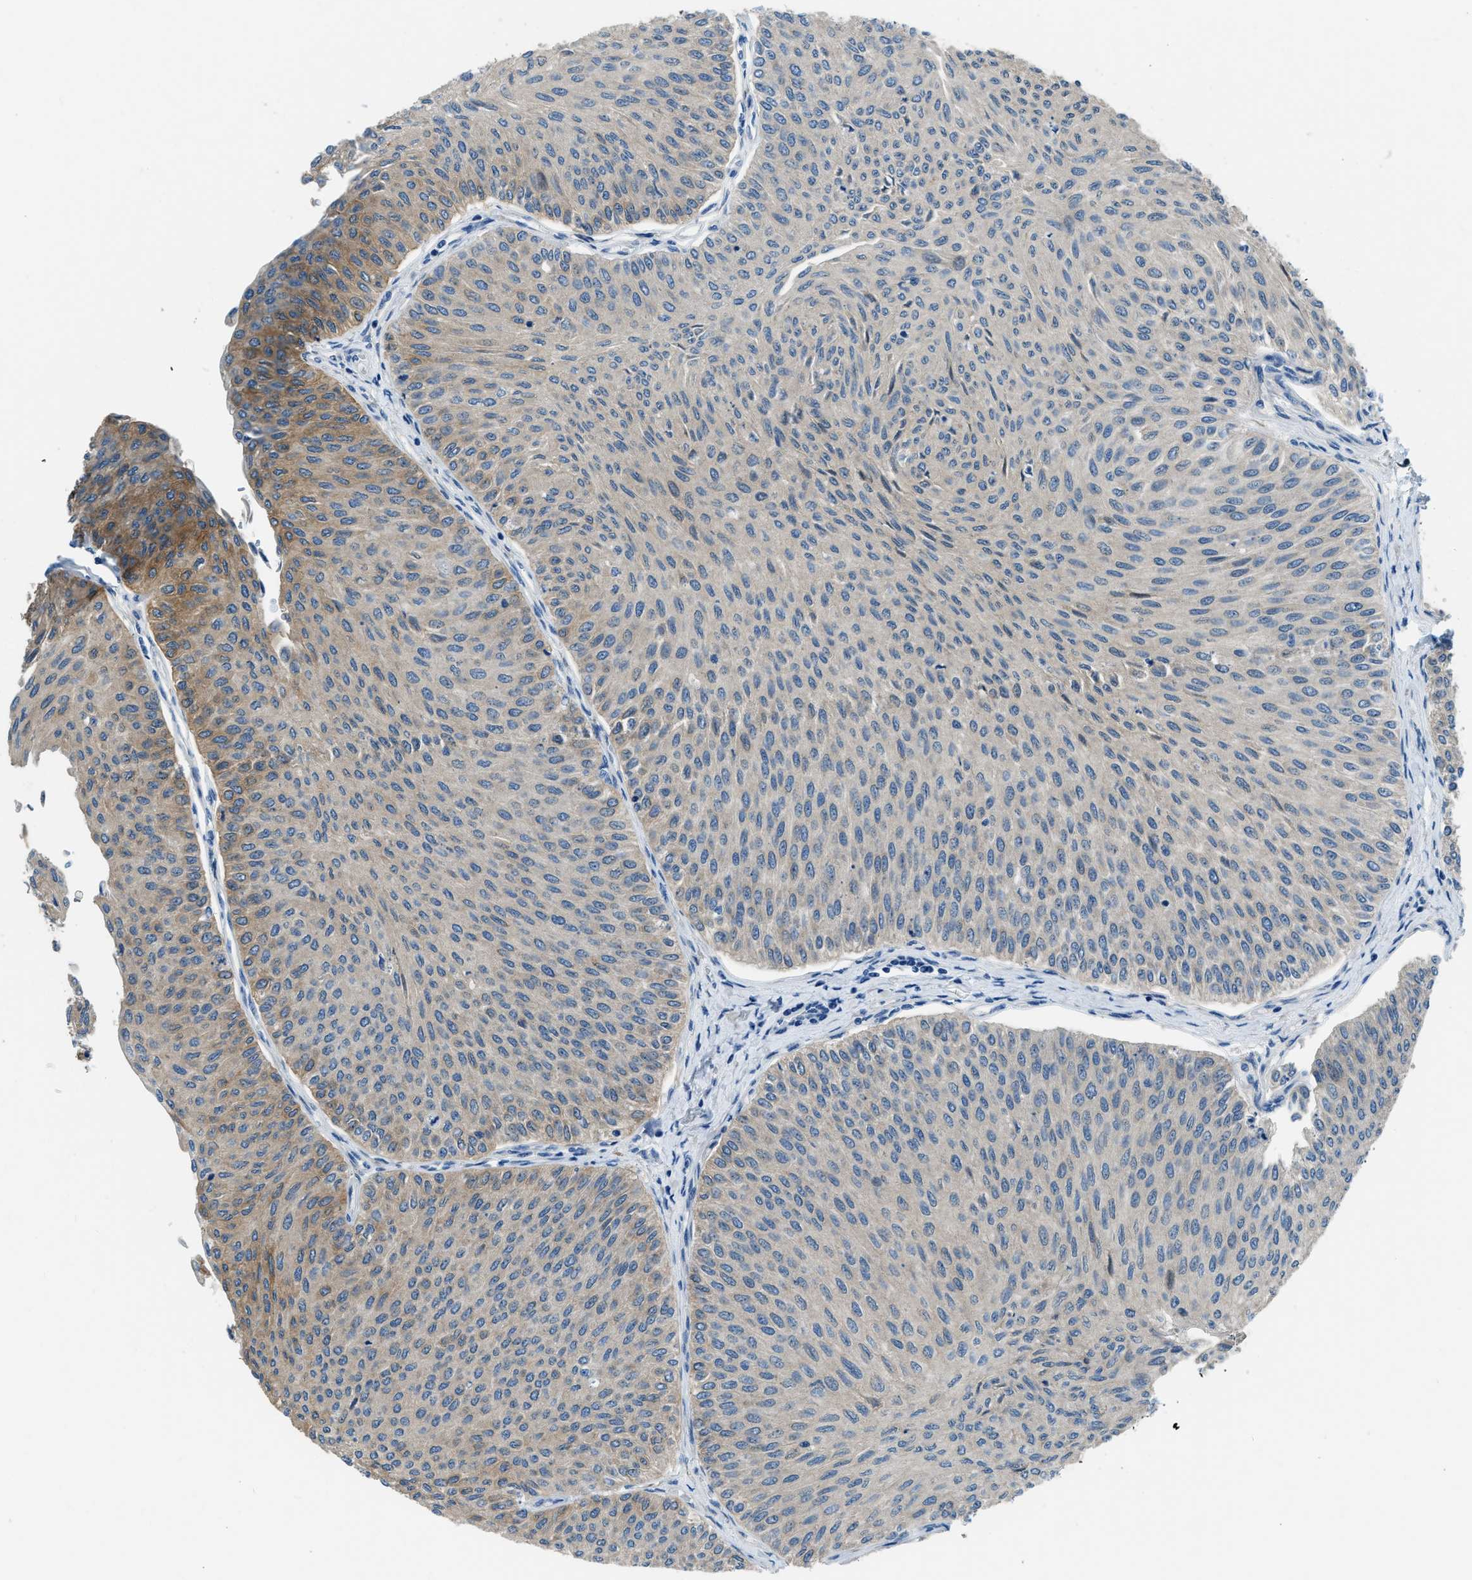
{"staining": {"intensity": "moderate", "quantity": "25%-75%", "location": "cytoplasmic/membranous"}, "tissue": "urothelial cancer", "cell_type": "Tumor cells", "image_type": "cancer", "snomed": [{"axis": "morphology", "description": "Urothelial carcinoma, Low grade"}, {"axis": "topography", "description": "Urinary bladder"}], "caption": "Protein analysis of urothelial cancer tissue reveals moderate cytoplasmic/membranous expression in approximately 25%-75% of tumor cells.", "gene": "PFKP", "patient": {"sex": "male", "age": 78}}